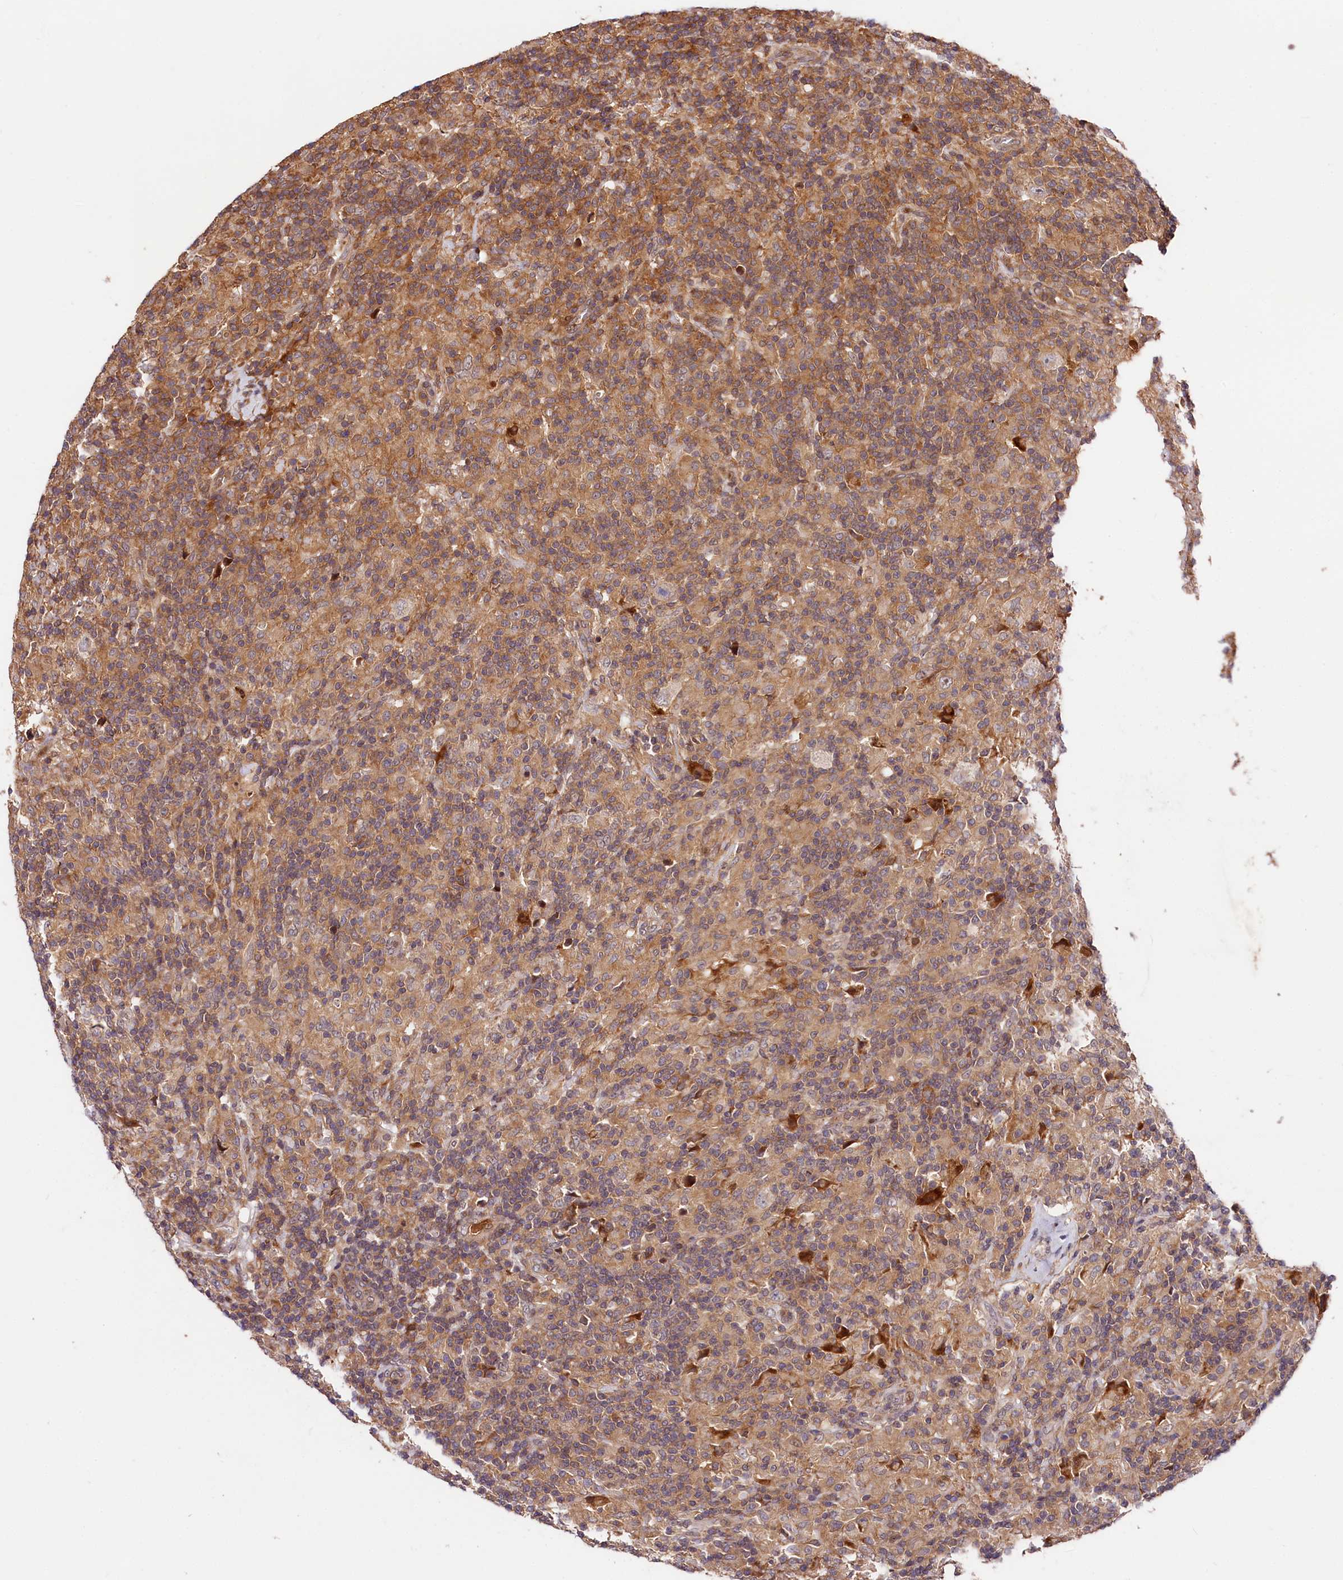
{"staining": {"intensity": "negative", "quantity": "none", "location": "none"}, "tissue": "lymphoma", "cell_type": "Tumor cells", "image_type": "cancer", "snomed": [{"axis": "morphology", "description": "Hodgkin's disease, NOS"}, {"axis": "topography", "description": "Lymph node"}], "caption": "An IHC image of lymphoma is shown. There is no staining in tumor cells of lymphoma.", "gene": "CACNA1H", "patient": {"sex": "male", "age": 70}}